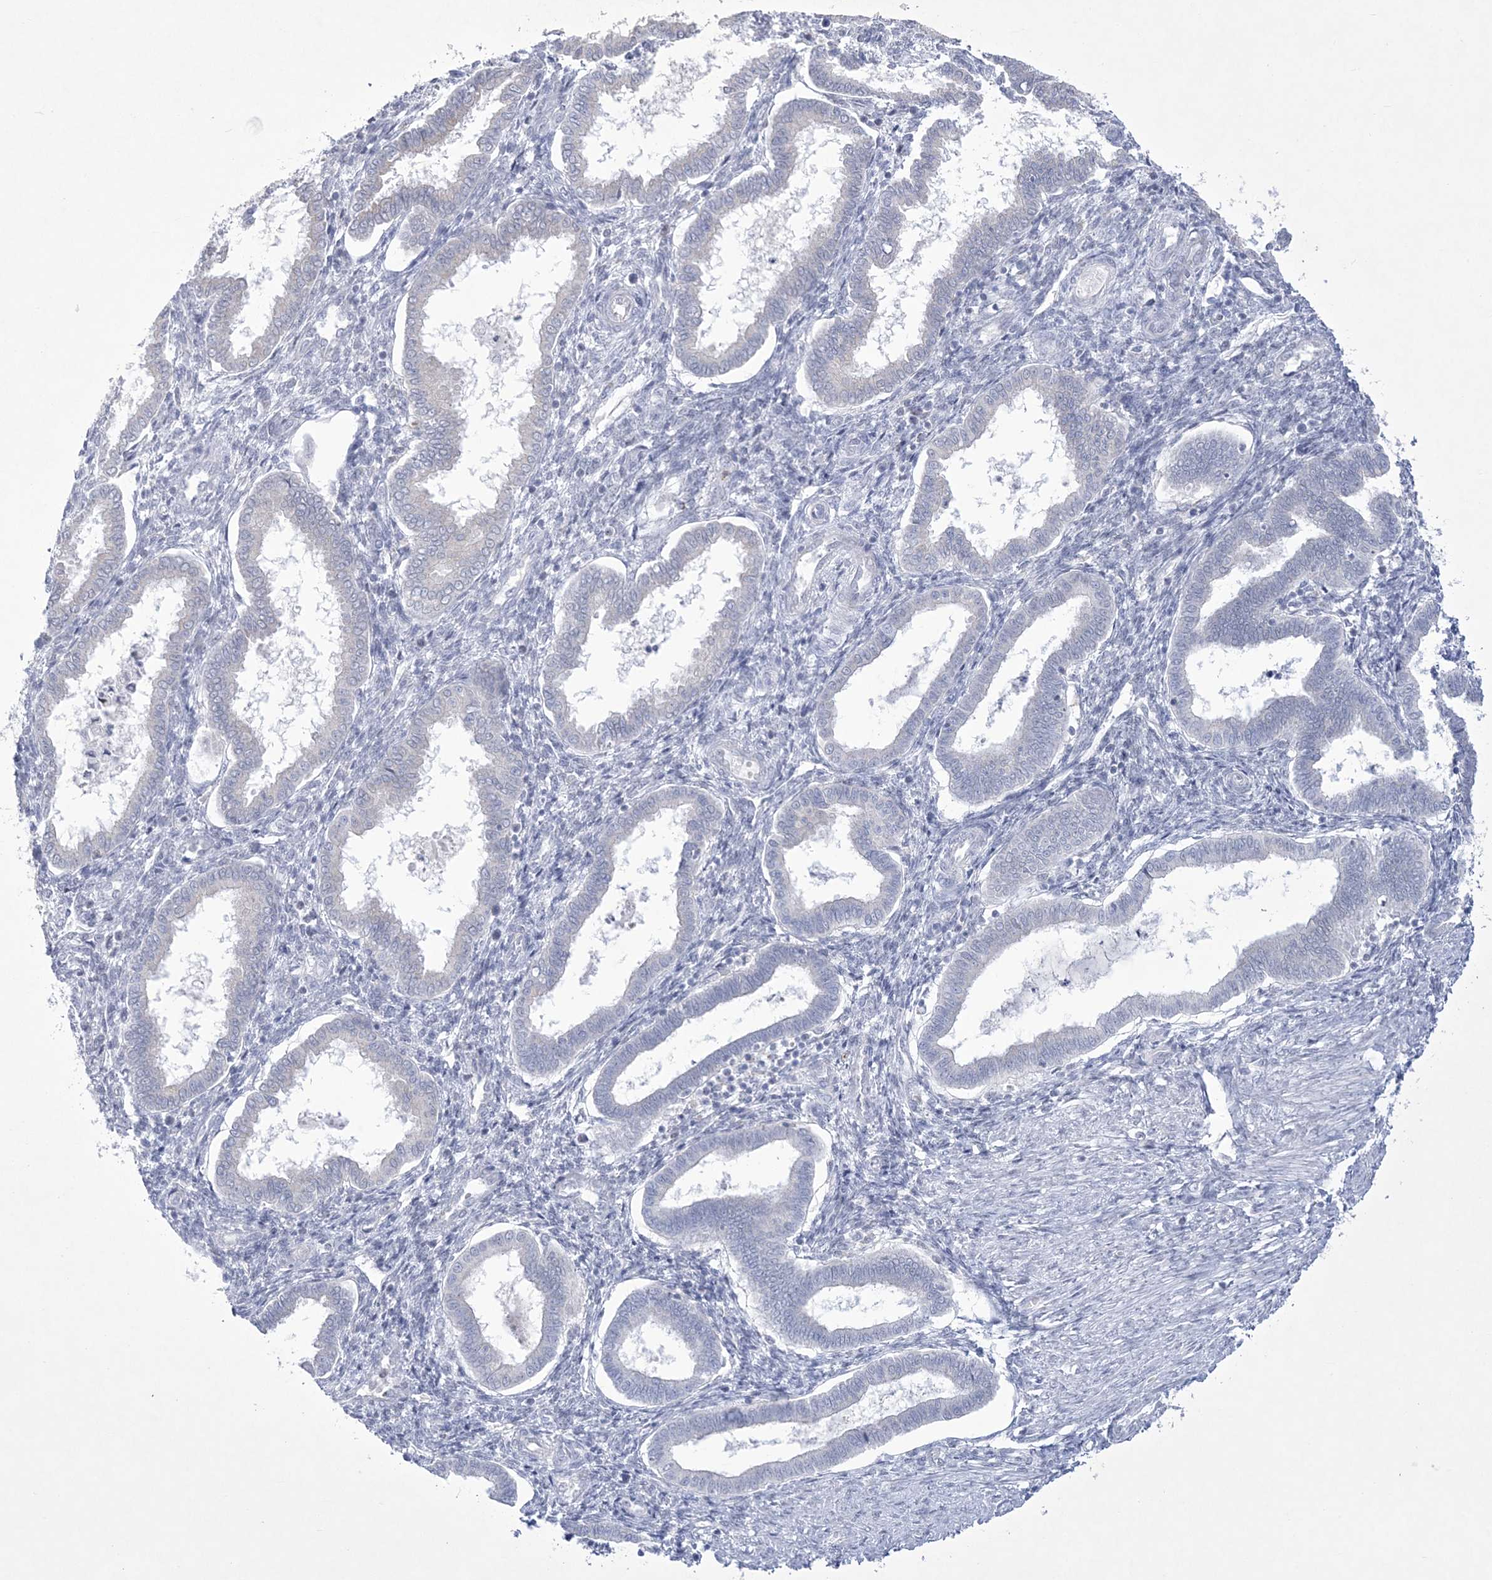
{"staining": {"intensity": "negative", "quantity": "none", "location": "none"}, "tissue": "endometrium", "cell_type": "Cells in endometrial stroma", "image_type": "normal", "snomed": [{"axis": "morphology", "description": "Normal tissue, NOS"}, {"axis": "topography", "description": "Endometrium"}], "caption": "Immunohistochemistry of benign human endometrium demonstrates no positivity in cells in endometrial stroma. Brightfield microscopy of IHC stained with DAB (3,3'-diaminobenzidine) (brown) and hematoxylin (blue), captured at high magnification.", "gene": "WDR27", "patient": {"sex": "female", "age": 24}}